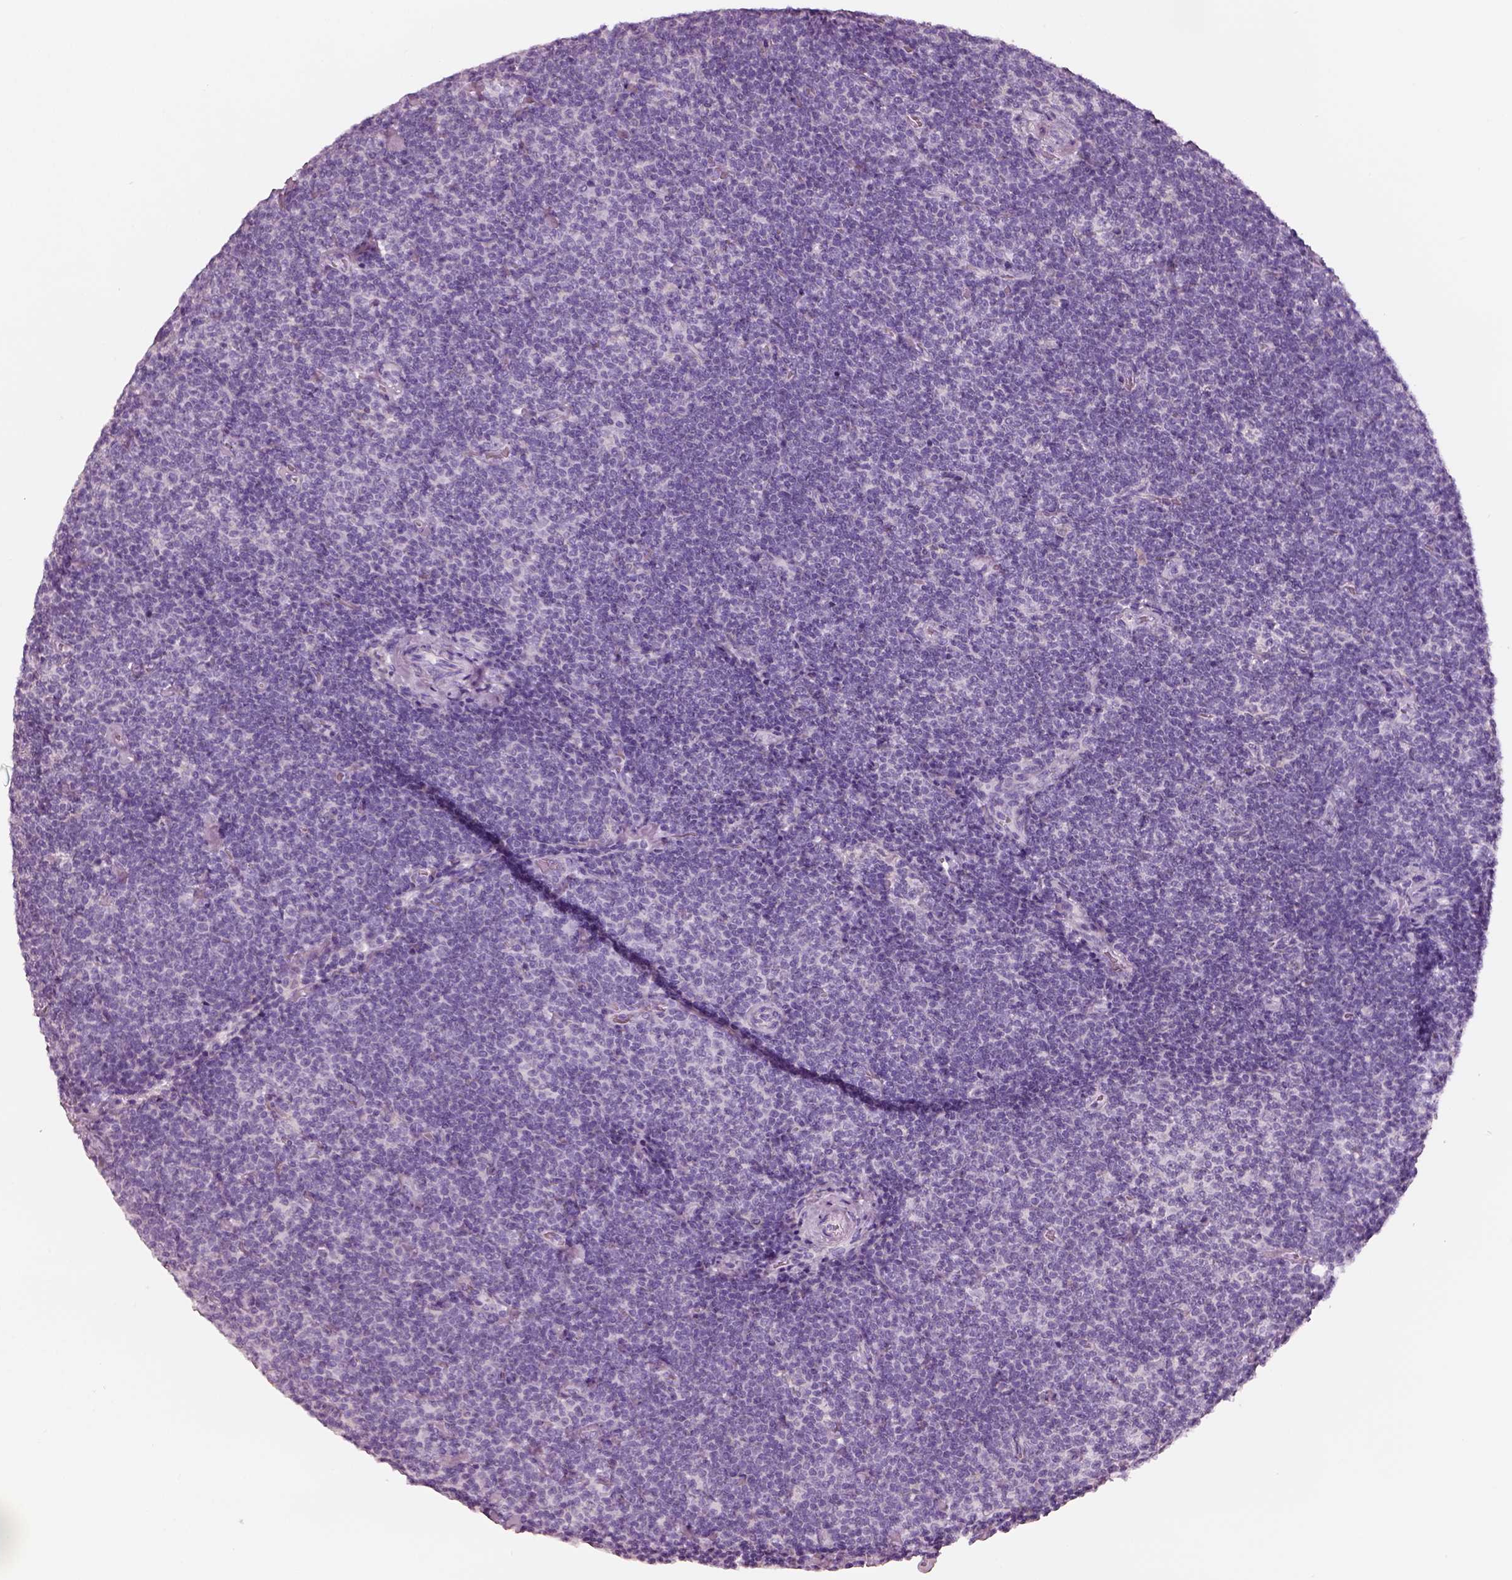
{"staining": {"intensity": "negative", "quantity": "none", "location": "none"}, "tissue": "lymphoma", "cell_type": "Tumor cells", "image_type": "cancer", "snomed": [{"axis": "morphology", "description": "Malignant lymphoma, non-Hodgkin's type, Low grade"}, {"axis": "topography", "description": "Lymph node"}], "caption": "Lymphoma was stained to show a protein in brown. There is no significant staining in tumor cells. Nuclei are stained in blue.", "gene": "PNOC", "patient": {"sex": "male", "age": 81}}